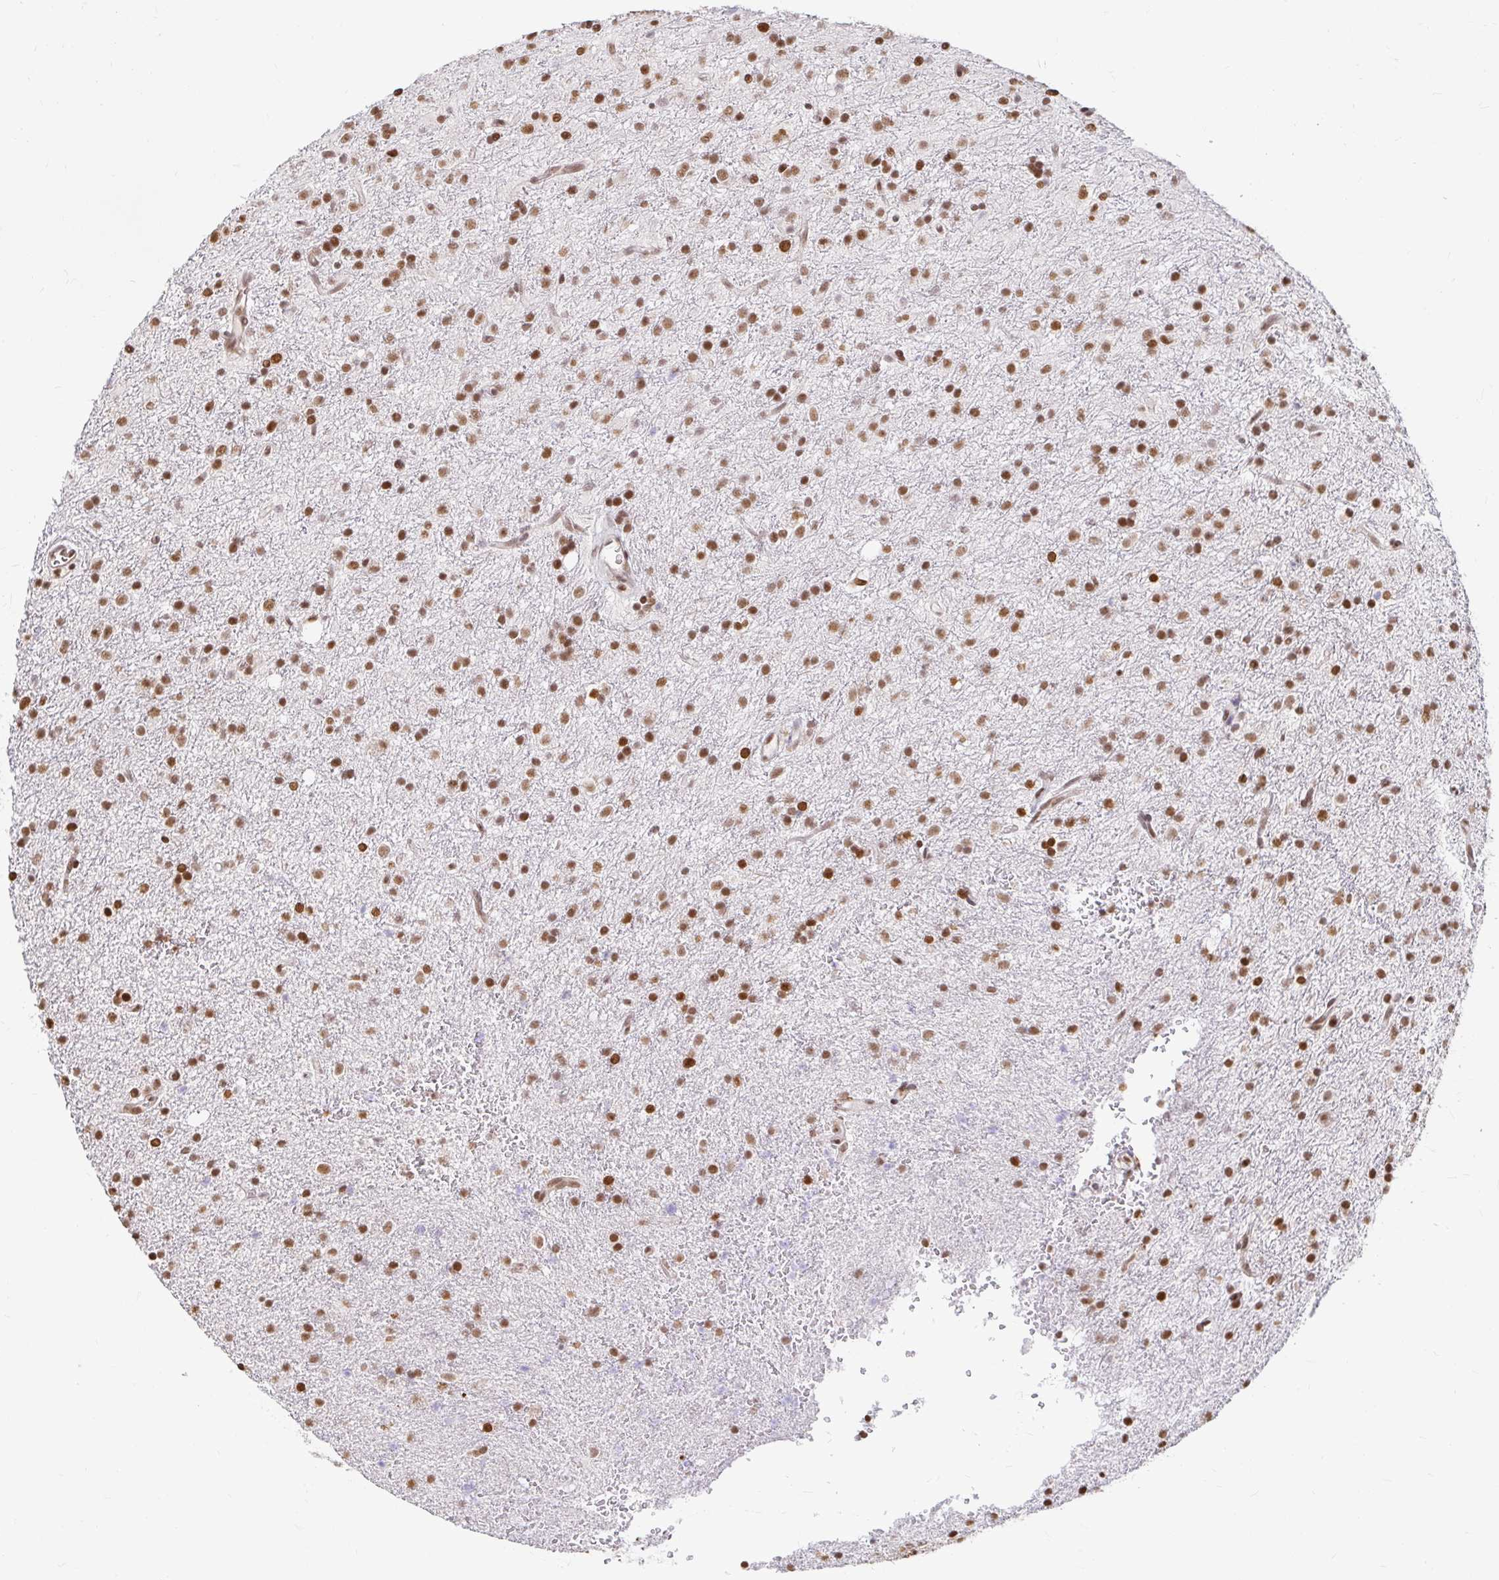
{"staining": {"intensity": "moderate", "quantity": ">75%", "location": "nuclear"}, "tissue": "glioma", "cell_type": "Tumor cells", "image_type": "cancer", "snomed": [{"axis": "morphology", "description": "Glioma, malignant, Low grade"}, {"axis": "topography", "description": "Brain"}], "caption": "IHC photomicrograph of malignant glioma (low-grade) stained for a protein (brown), which demonstrates medium levels of moderate nuclear expression in approximately >75% of tumor cells.", "gene": "HNRNPU", "patient": {"sex": "female", "age": 33}}